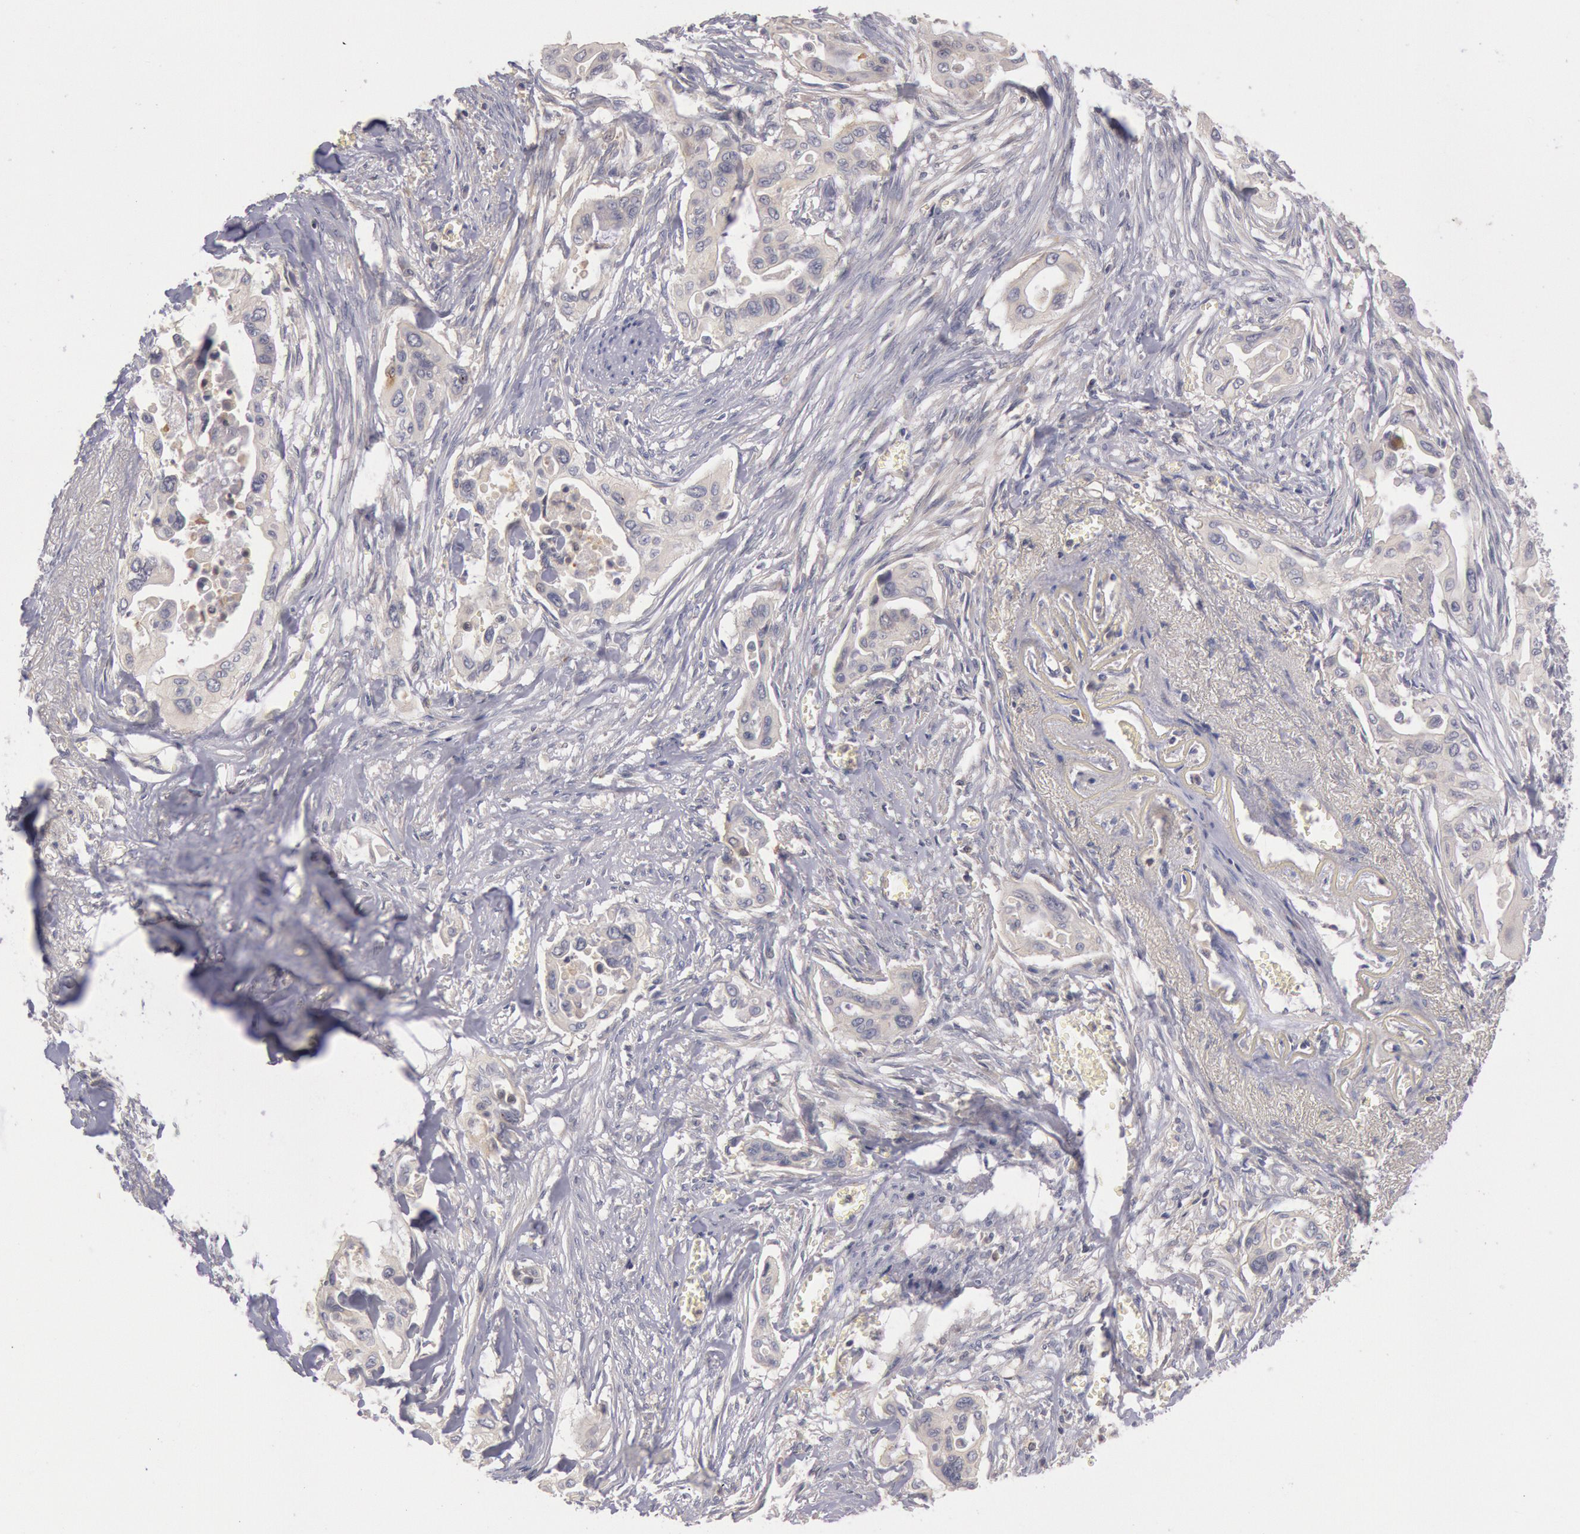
{"staining": {"intensity": "negative", "quantity": "none", "location": "none"}, "tissue": "pancreatic cancer", "cell_type": "Tumor cells", "image_type": "cancer", "snomed": [{"axis": "morphology", "description": "Adenocarcinoma, NOS"}, {"axis": "topography", "description": "Pancreas"}], "caption": "IHC image of human pancreatic cancer stained for a protein (brown), which shows no expression in tumor cells. (DAB (3,3'-diaminobenzidine) IHC with hematoxylin counter stain).", "gene": "PIK3R1", "patient": {"sex": "male", "age": 77}}